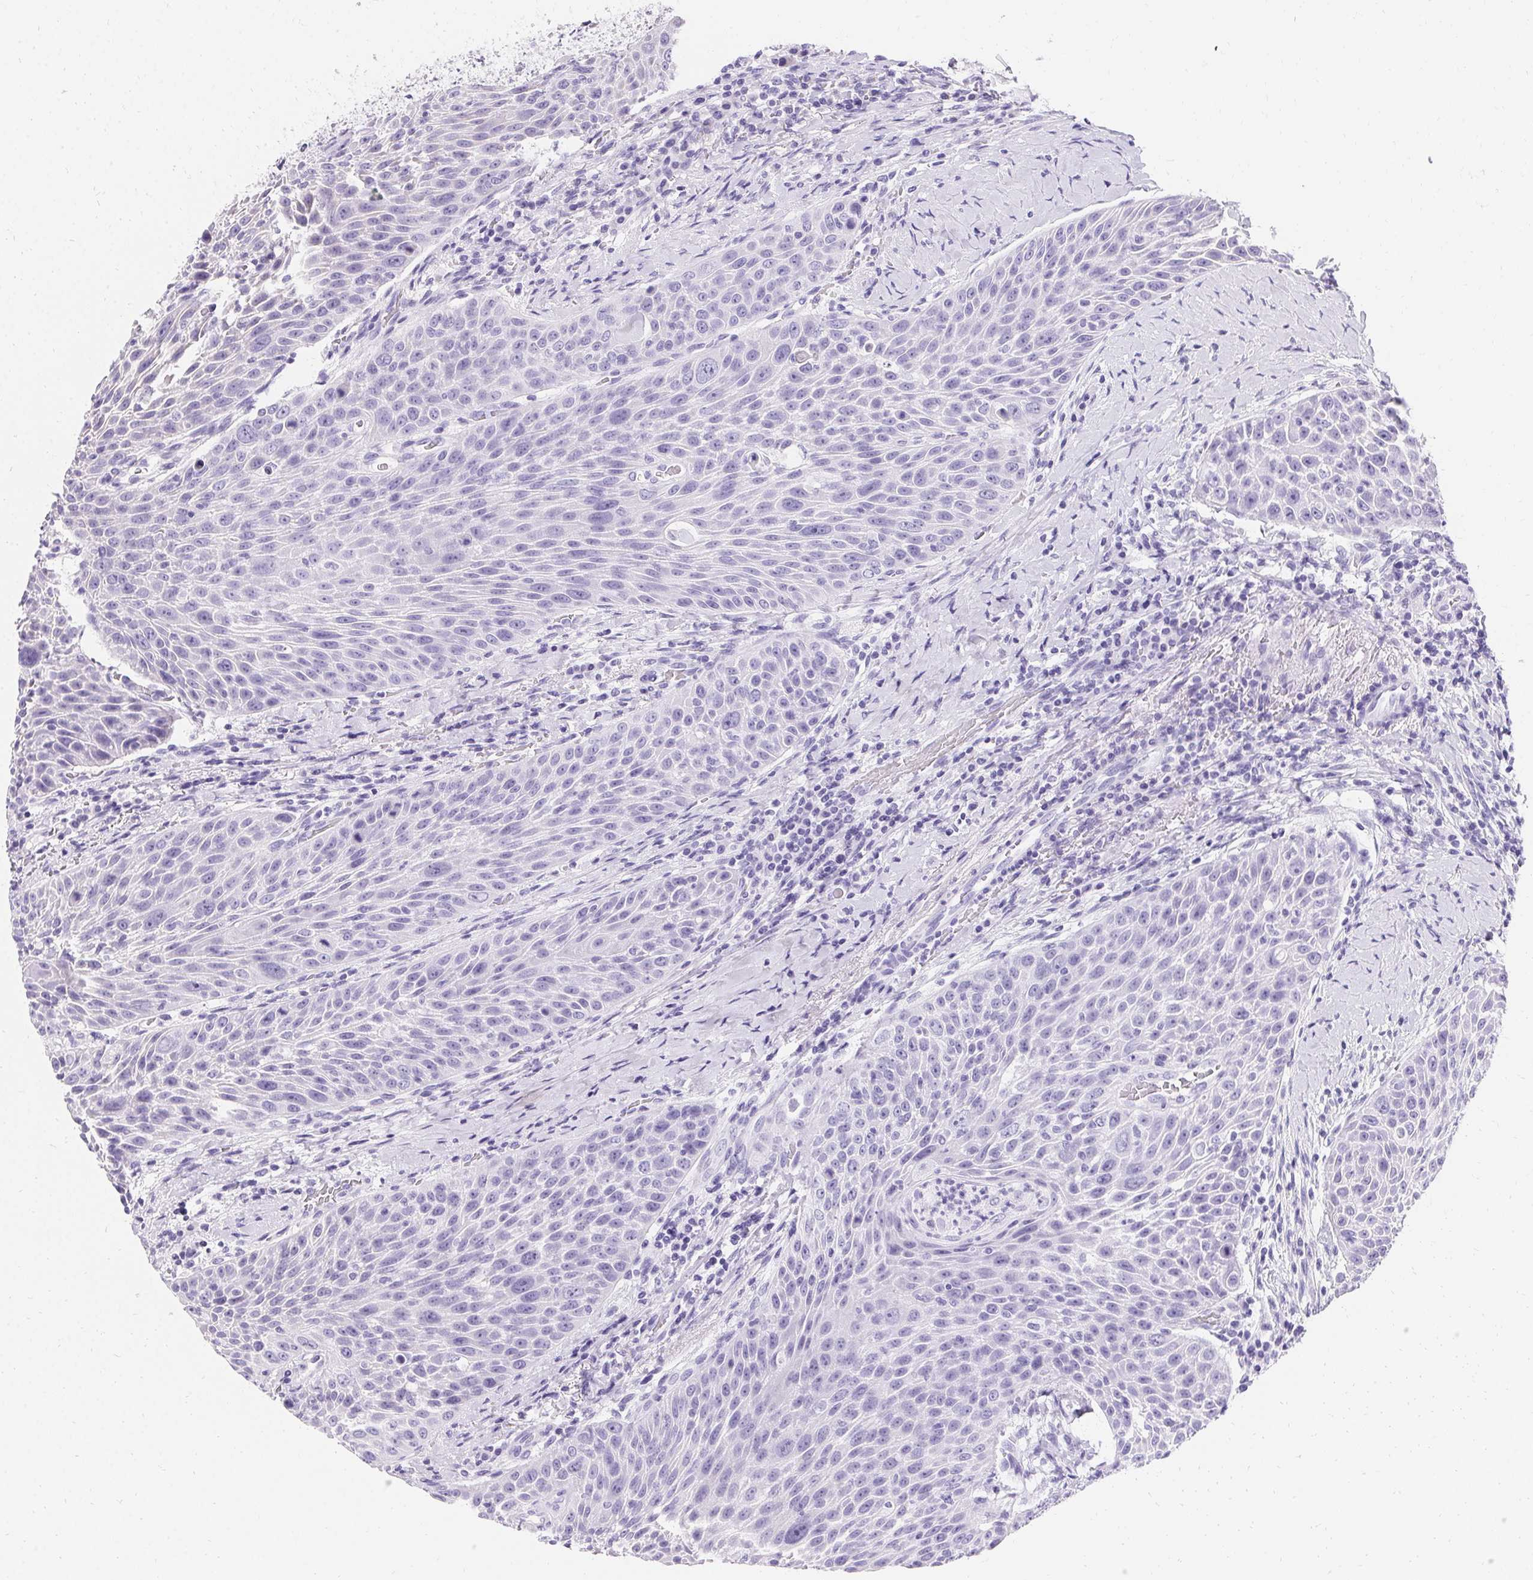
{"staining": {"intensity": "negative", "quantity": "none", "location": "none"}, "tissue": "head and neck cancer", "cell_type": "Tumor cells", "image_type": "cancer", "snomed": [{"axis": "morphology", "description": "Squamous cell carcinoma, NOS"}, {"axis": "topography", "description": "Head-Neck"}], "caption": "DAB immunohistochemical staining of human head and neck cancer demonstrates no significant positivity in tumor cells.", "gene": "ASGR2", "patient": {"sex": "male", "age": 69}}